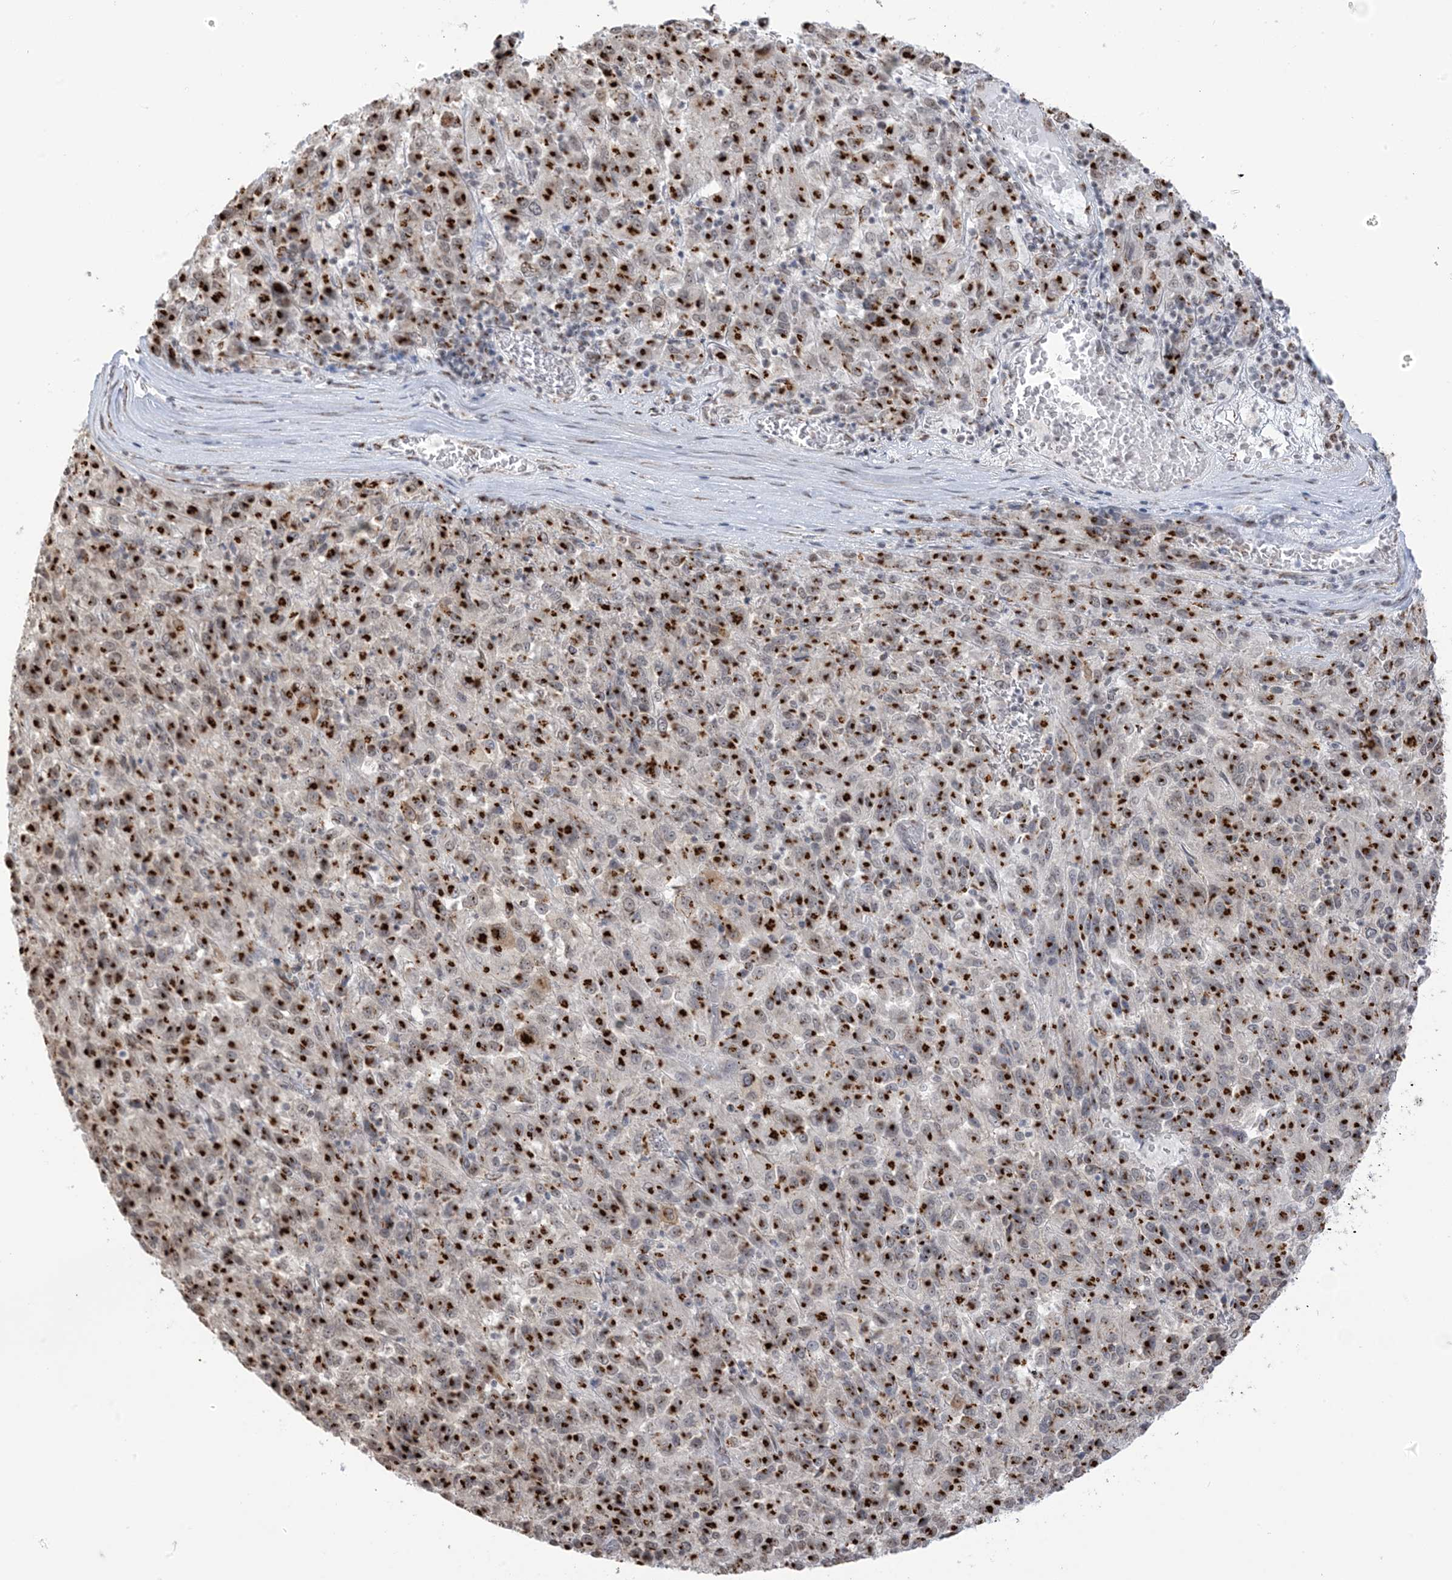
{"staining": {"intensity": "strong", "quantity": ">75%", "location": "cytoplasmic/membranous"}, "tissue": "melanoma", "cell_type": "Tumor cells", "image_type": "cancer", "snomed": [{"axis": "morphology", "description": "Malignant melanoma, Metastatic site"}, {"axis": "topography", "description": "Lung"}], "caption": "Human melanoma stained for a protein (brown) reveals strong cytoplasmic/membranous positive positivity in approximately >75% of tumor cells.", "gene": "GPR107", "patient": {"sex": "male", "age": 64}}